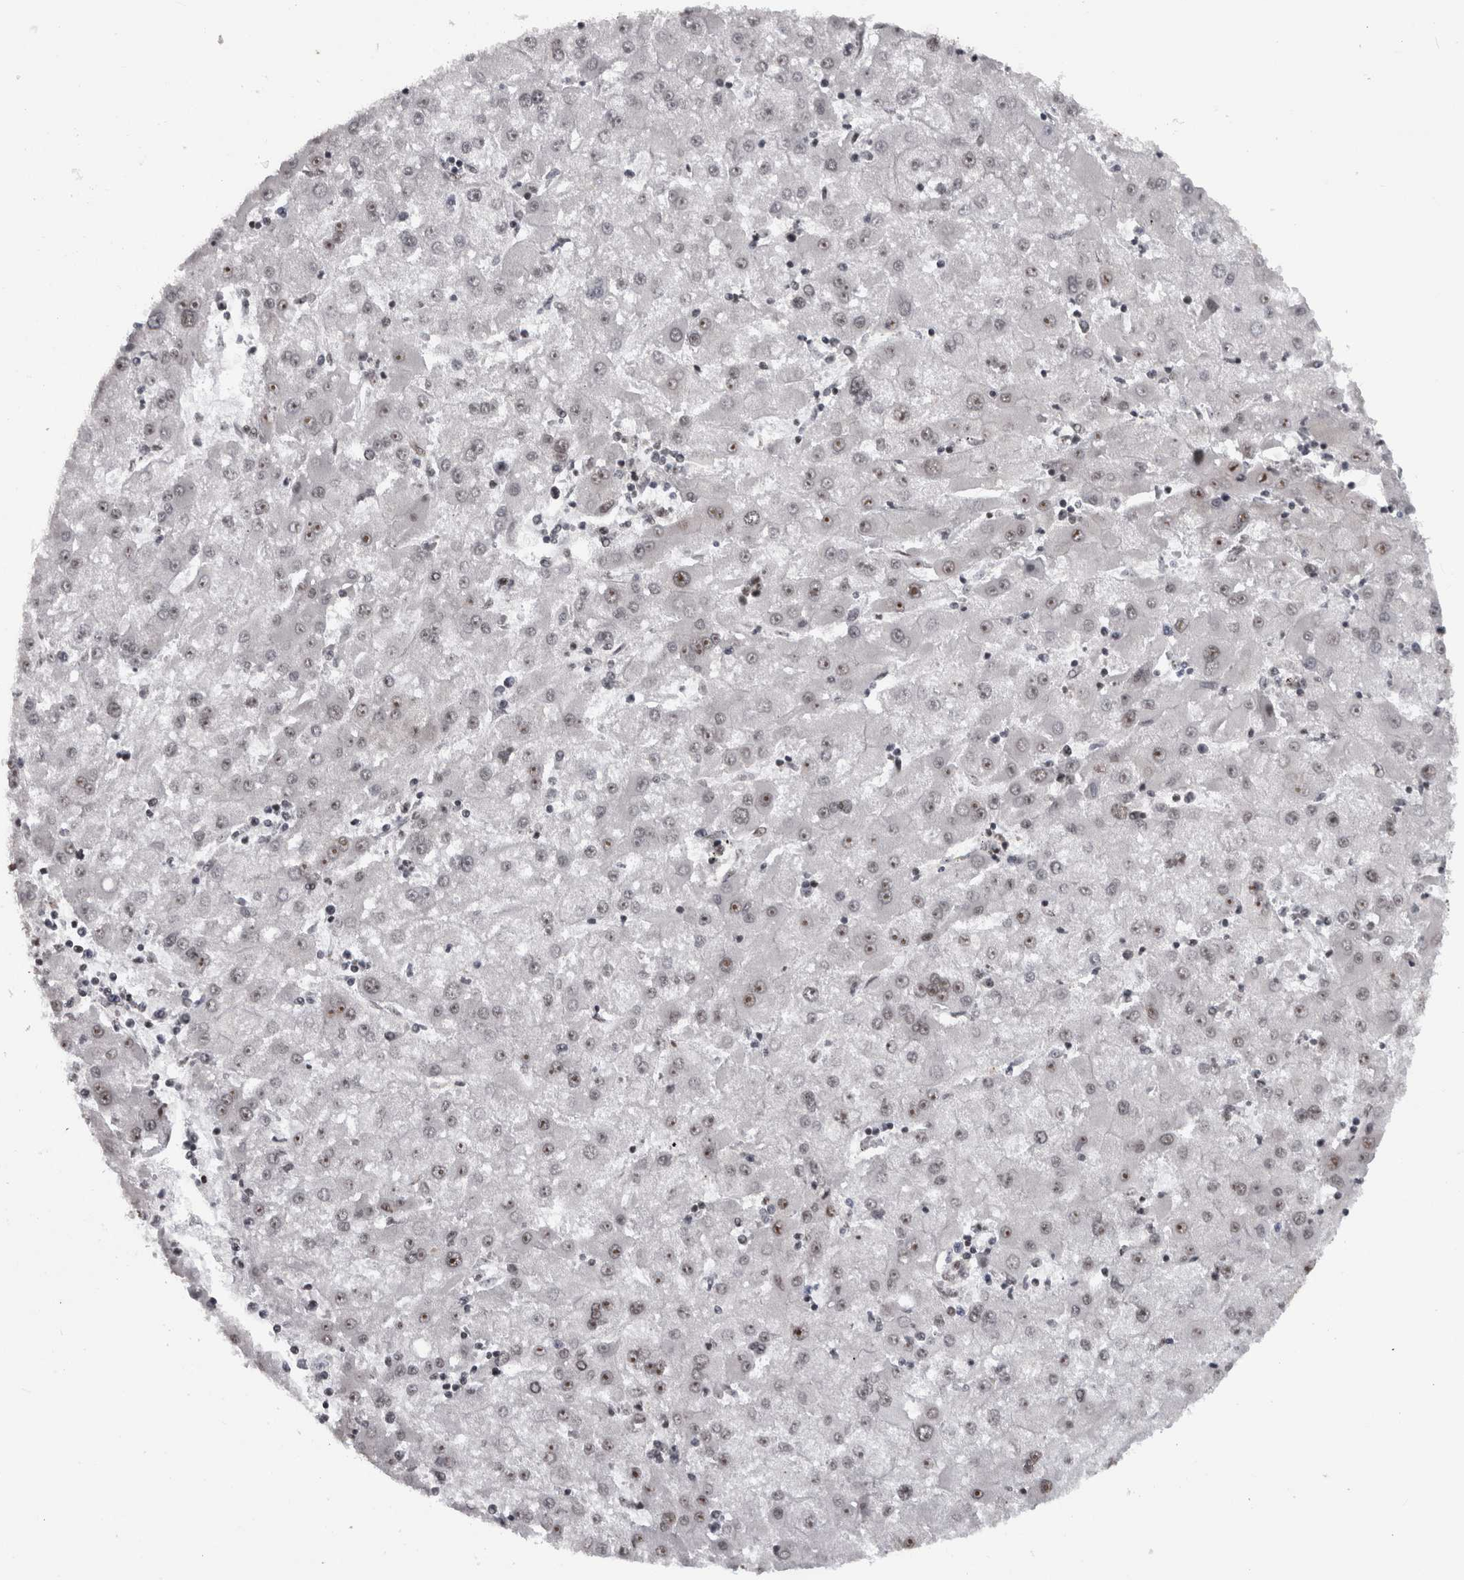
{"staining": {"intensity": "weak", "quantity": "<25%", "location": "nuclear"}, "tissue": "liver cancer", "cell_type": "Tumor cells", "image_type": "cancer", "snomed": [{"axis": "morphology", "description": "Carcinoma, Hepatocellular, NOS"}, {"axis": "topography", "description": "Liver"}], "caption": "Liver cancer (hepatocellular carcinoma) was stained to show a protein in brown. There is no significant staining in tumor cells. (Immunohistochemistry, brightfield microscopy, high magnification).", "gene": "ZSCAN2", "patient": {"sex": "male", "age": 72}}